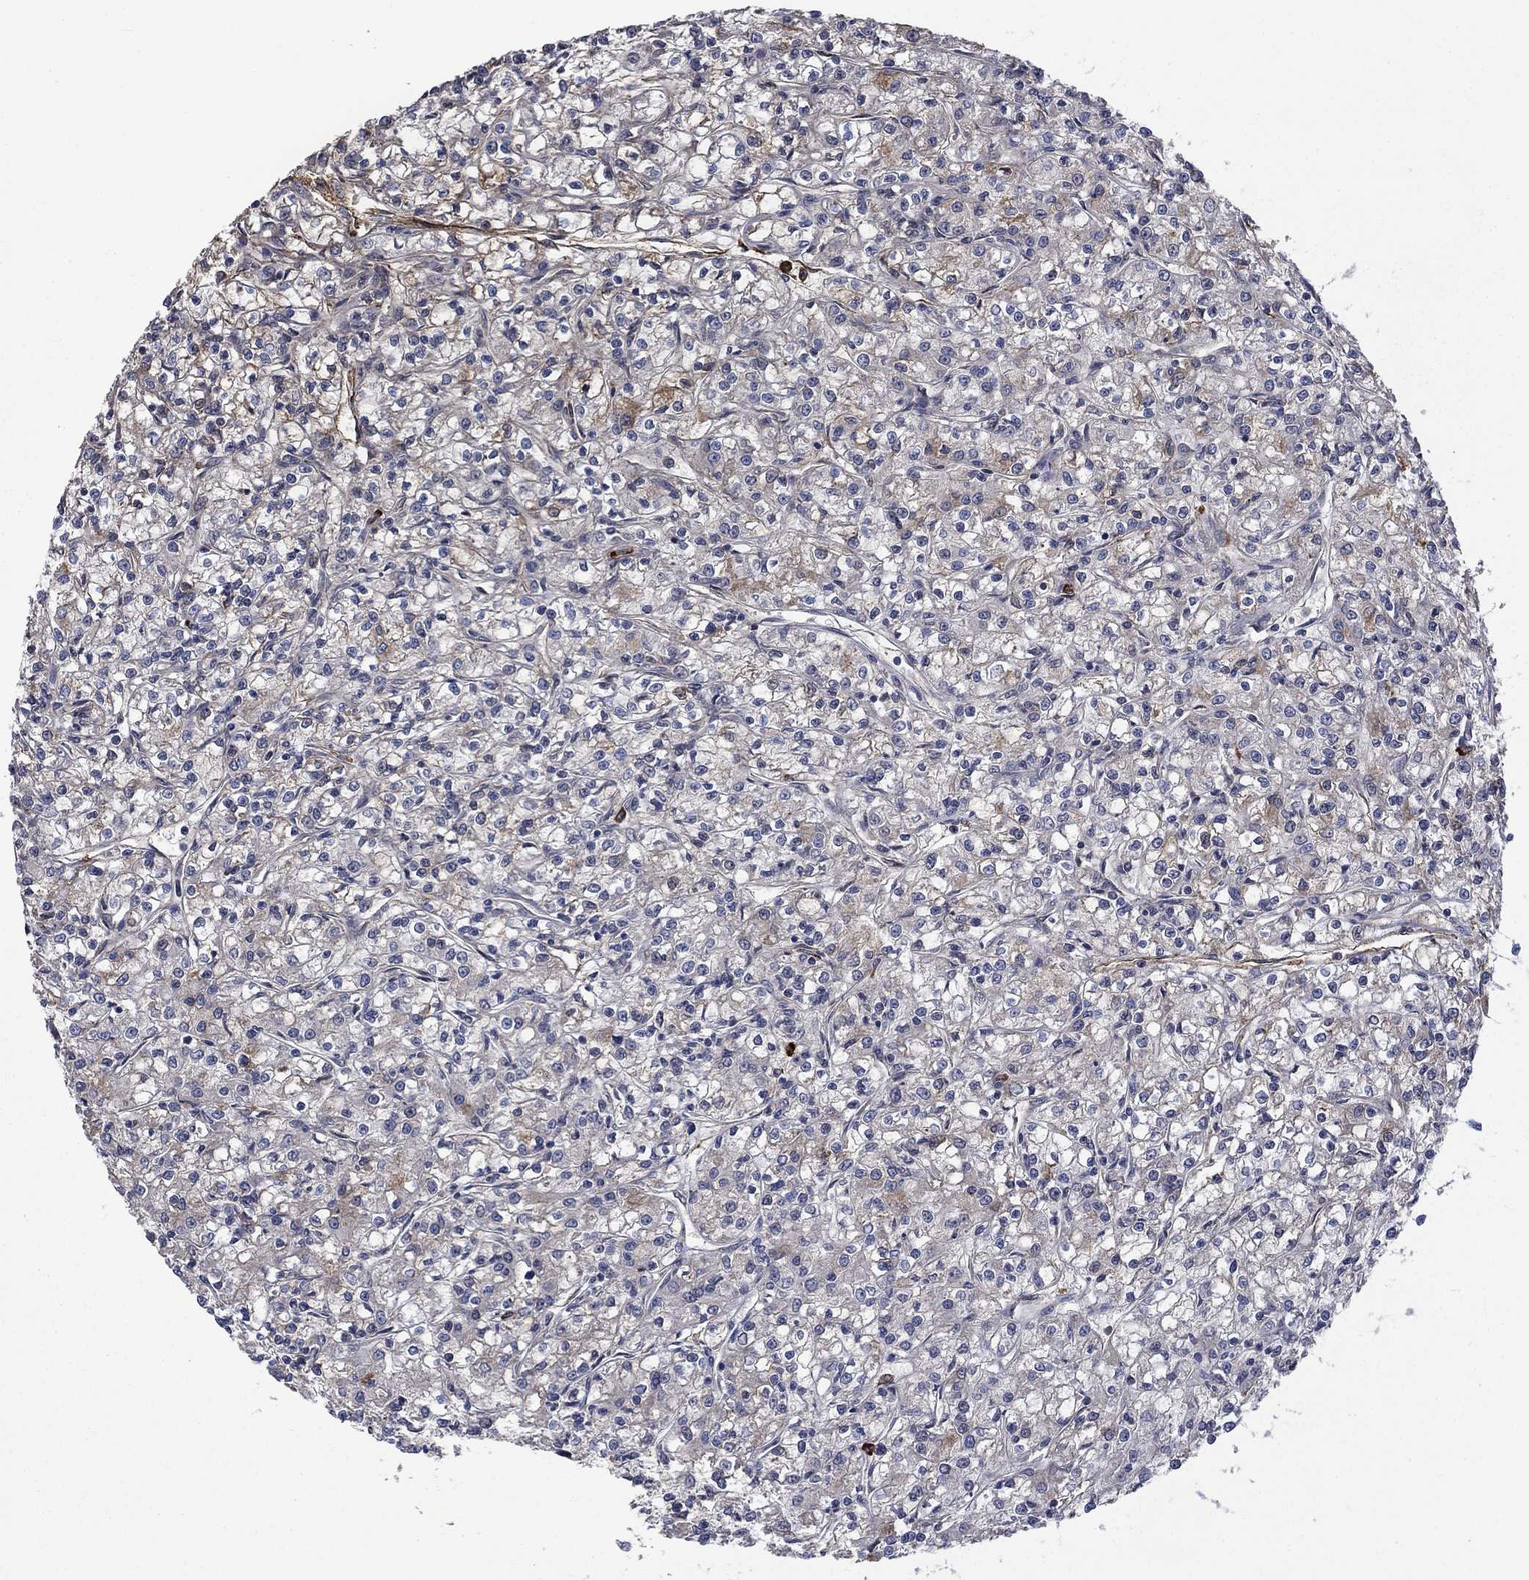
{"staining": {"intensity": "negative", "quantity": "none", "location": "none"}, "tissue": "renal cancer", "cell_type": "Tumor cells", "image_type": "cancer", "snomed": [{"axis": "morphology", "description": "Adenocarcinoma, NOS"}, {"axis": "topography", "description": "Kidney"}], "caption": "This is an IHC micrograph of renal adenocarcinoma. There is no positivity in tumor cells.", "gene": "VCAN", "patient": {"sex": "female", "age": 59}}